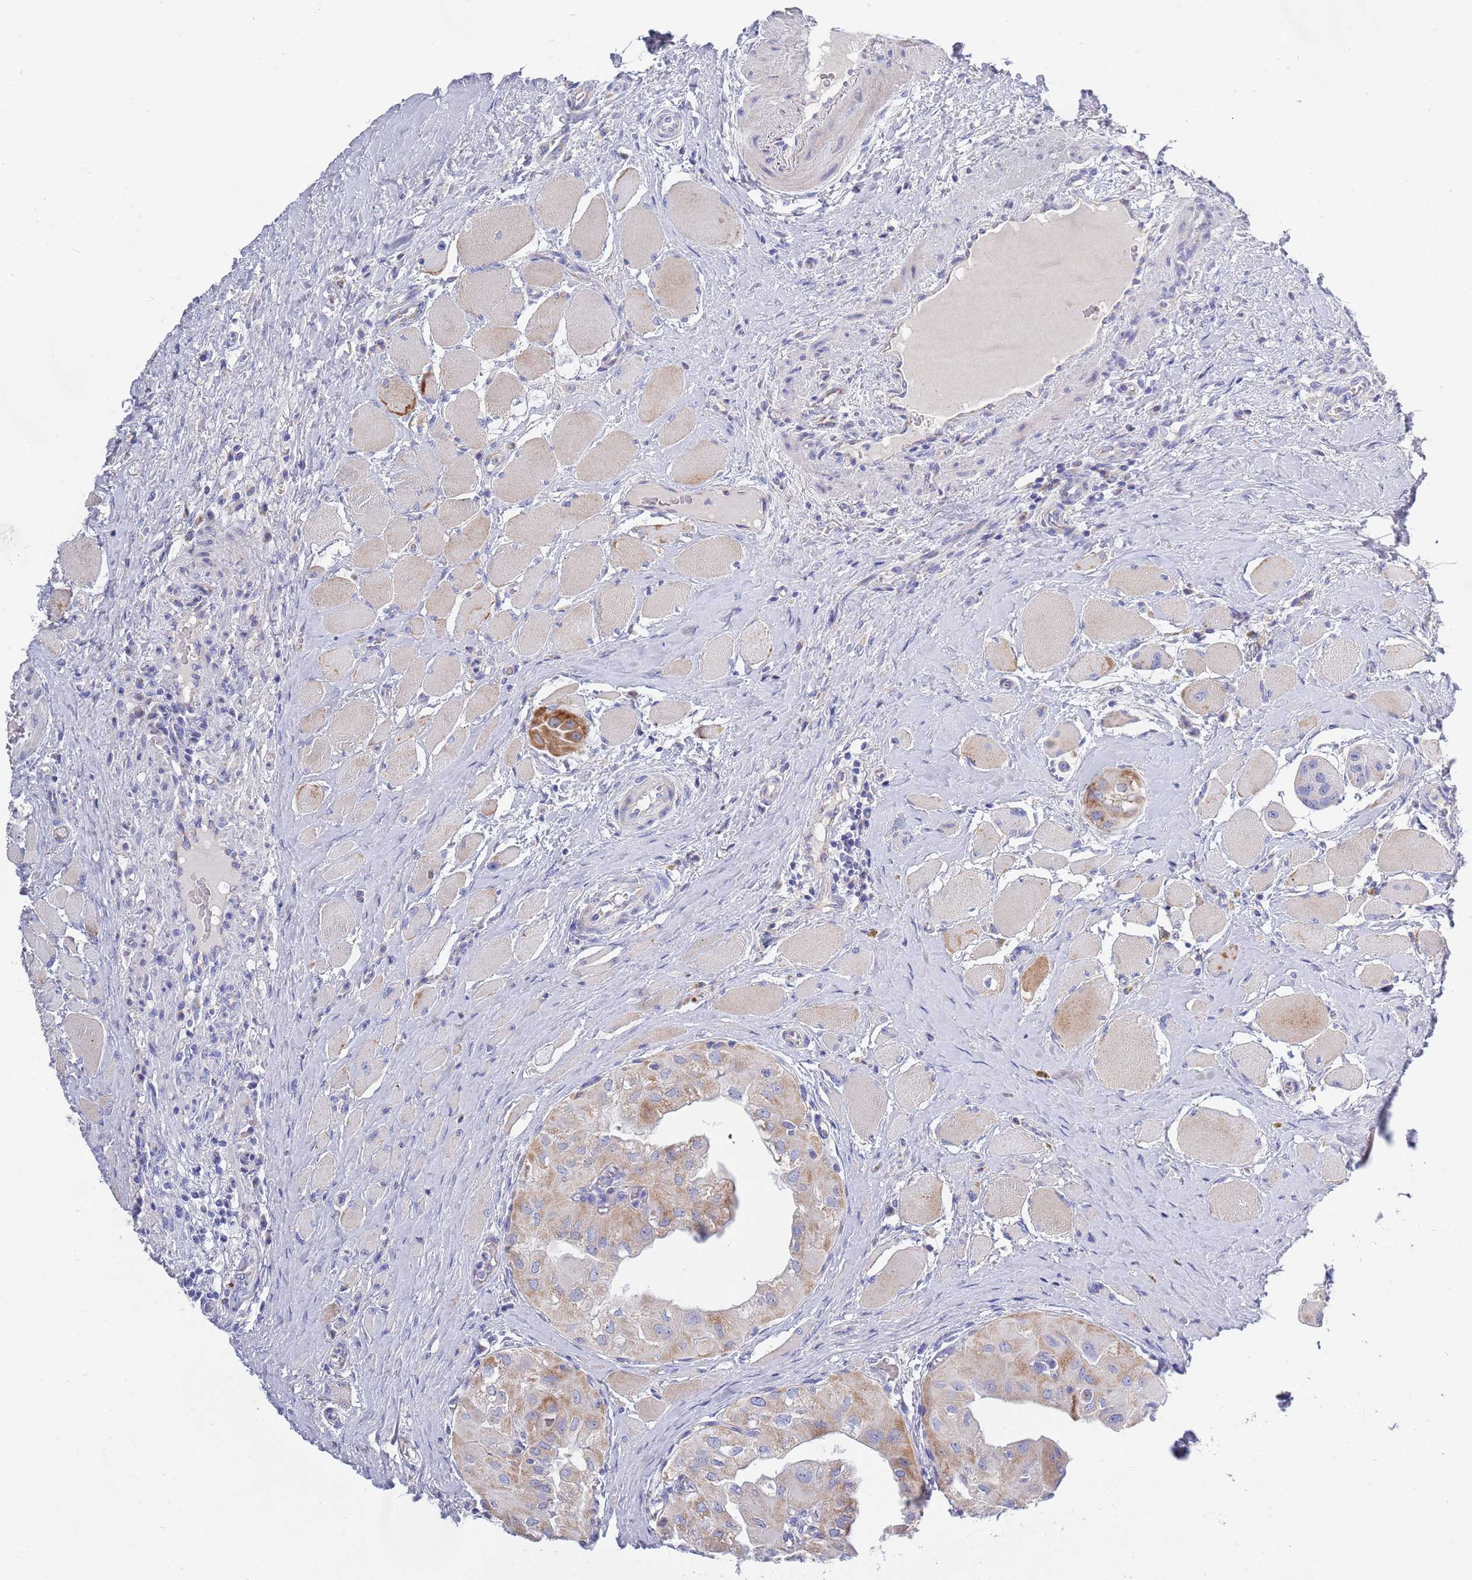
{"staining": {"intensity": "moderate", "quantity": "25%-75%", "location": "cytoplasmic/membranous"}, "tissue": "thyroid cancer", "cell_type": "Tumor cells", "image_type": "cancer", "snomed": [{"axis": "morphology", "description": "Papillary adenocarcinoma, NOS"}, {"axis": "topography", "description": "Thyroid gland"}], "caption": "DAB (3,3'-diaminobenzidine) immunohistochemical staining of thyroid papillary adenocarcinoma displays moderate cytoplasmic/membranous protein positivity in about 25%-75% of tumor cells. (DAB (3,3'-diaminobenzidine) IHC, brown staining for protein, blue staining for nuclei).", "gene": "EMC8", "patient": {"sex": "female", "age": 59}}